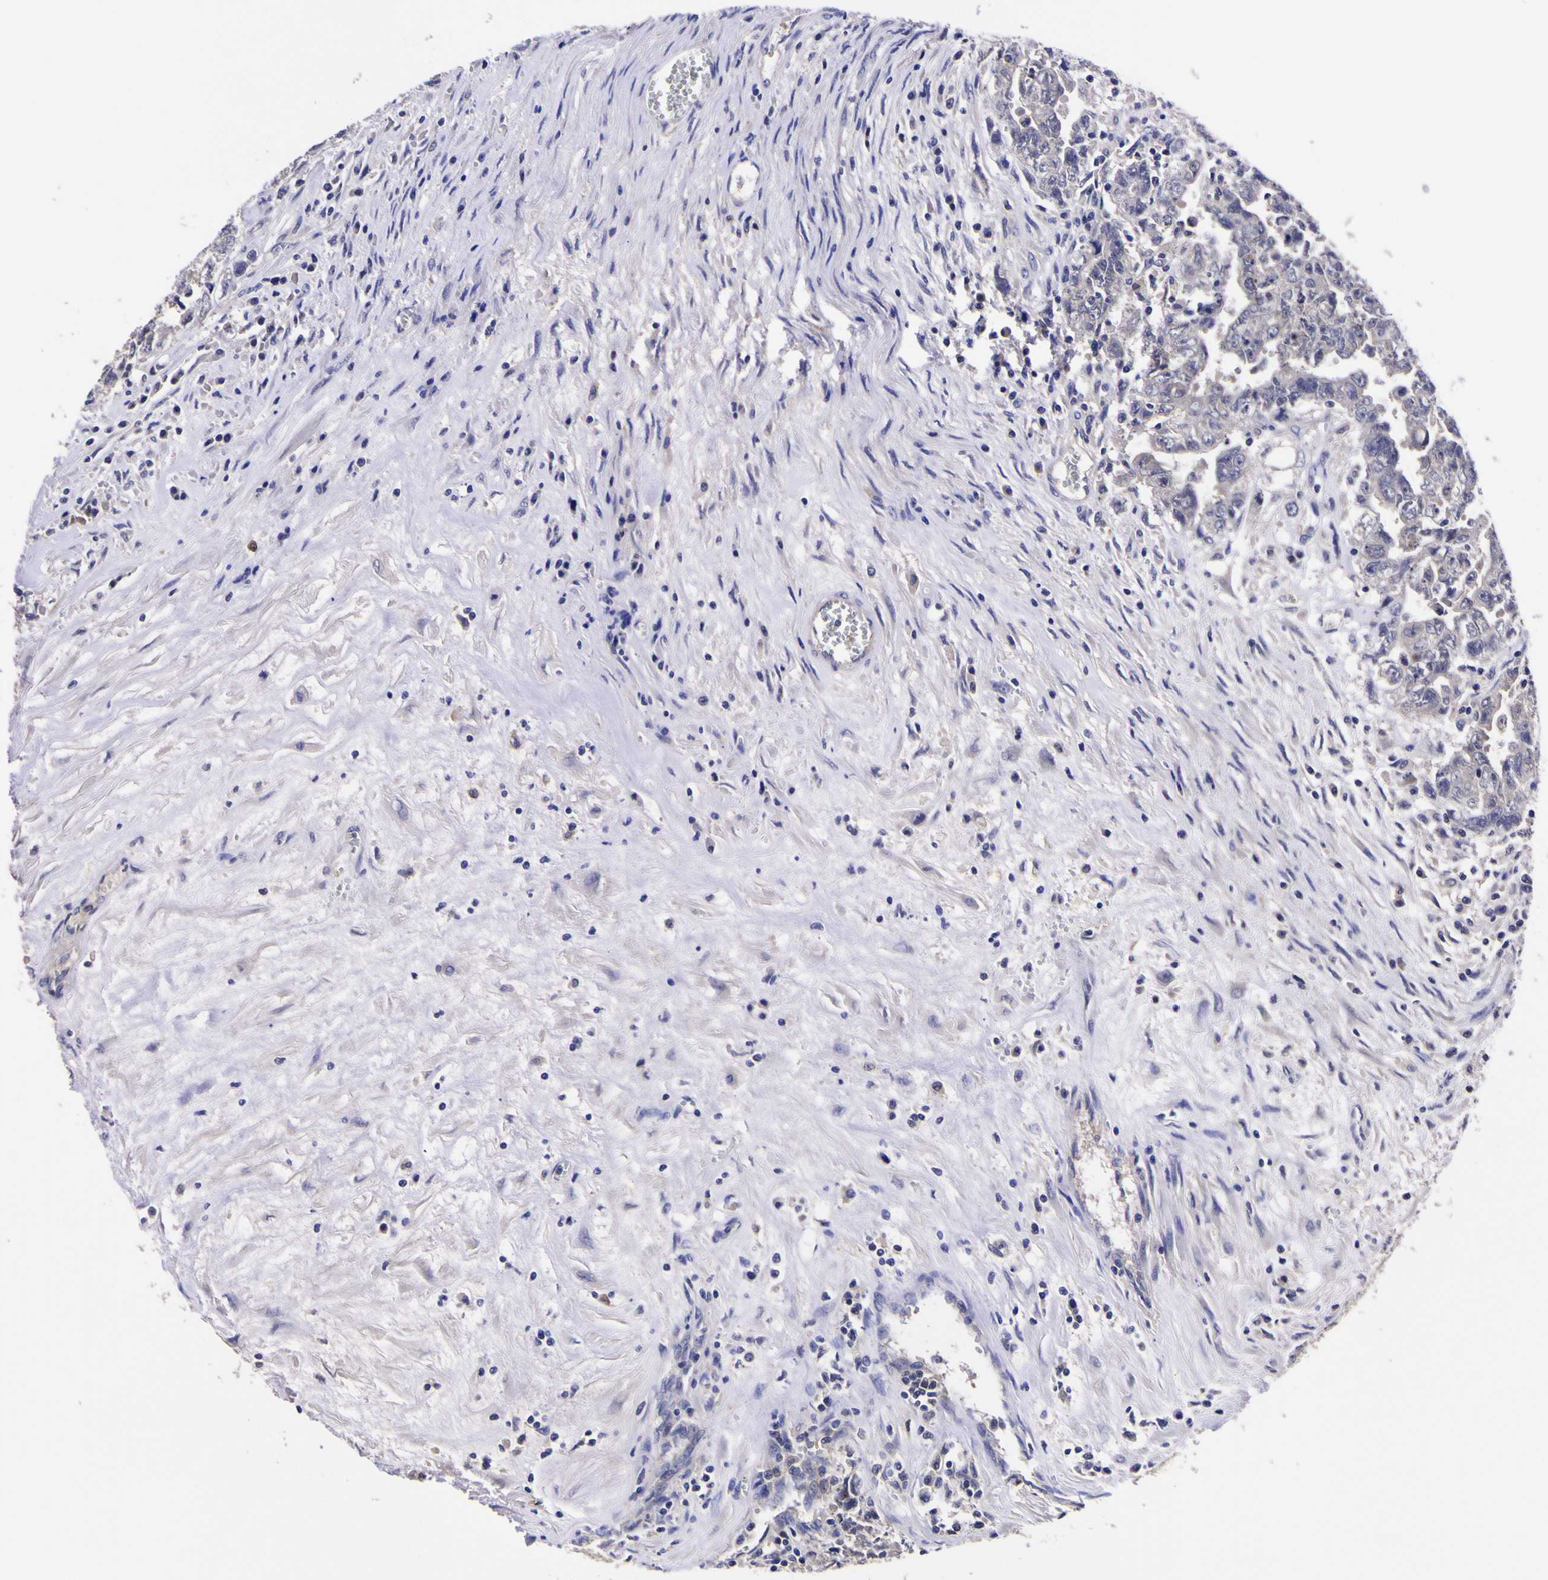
{"staining": {"intensity": "negative", "quantity": "none", "location": "none"}, "tissue": "testis cancer", "cell_type": "Tumor cells", "image_type": "cancer", "snomed": [{"axis": "morphology", "description": "Carcinoma, Embryonal, NOS"}, {"axis": "topography", "description": "Testis"}], "caption": "Photomicrograph shows no significant protein staining in tumor cells of embryonal carcinoma (testis).", "gene": "MAPK14", "patient": {"sex": "male", "age": 28}}